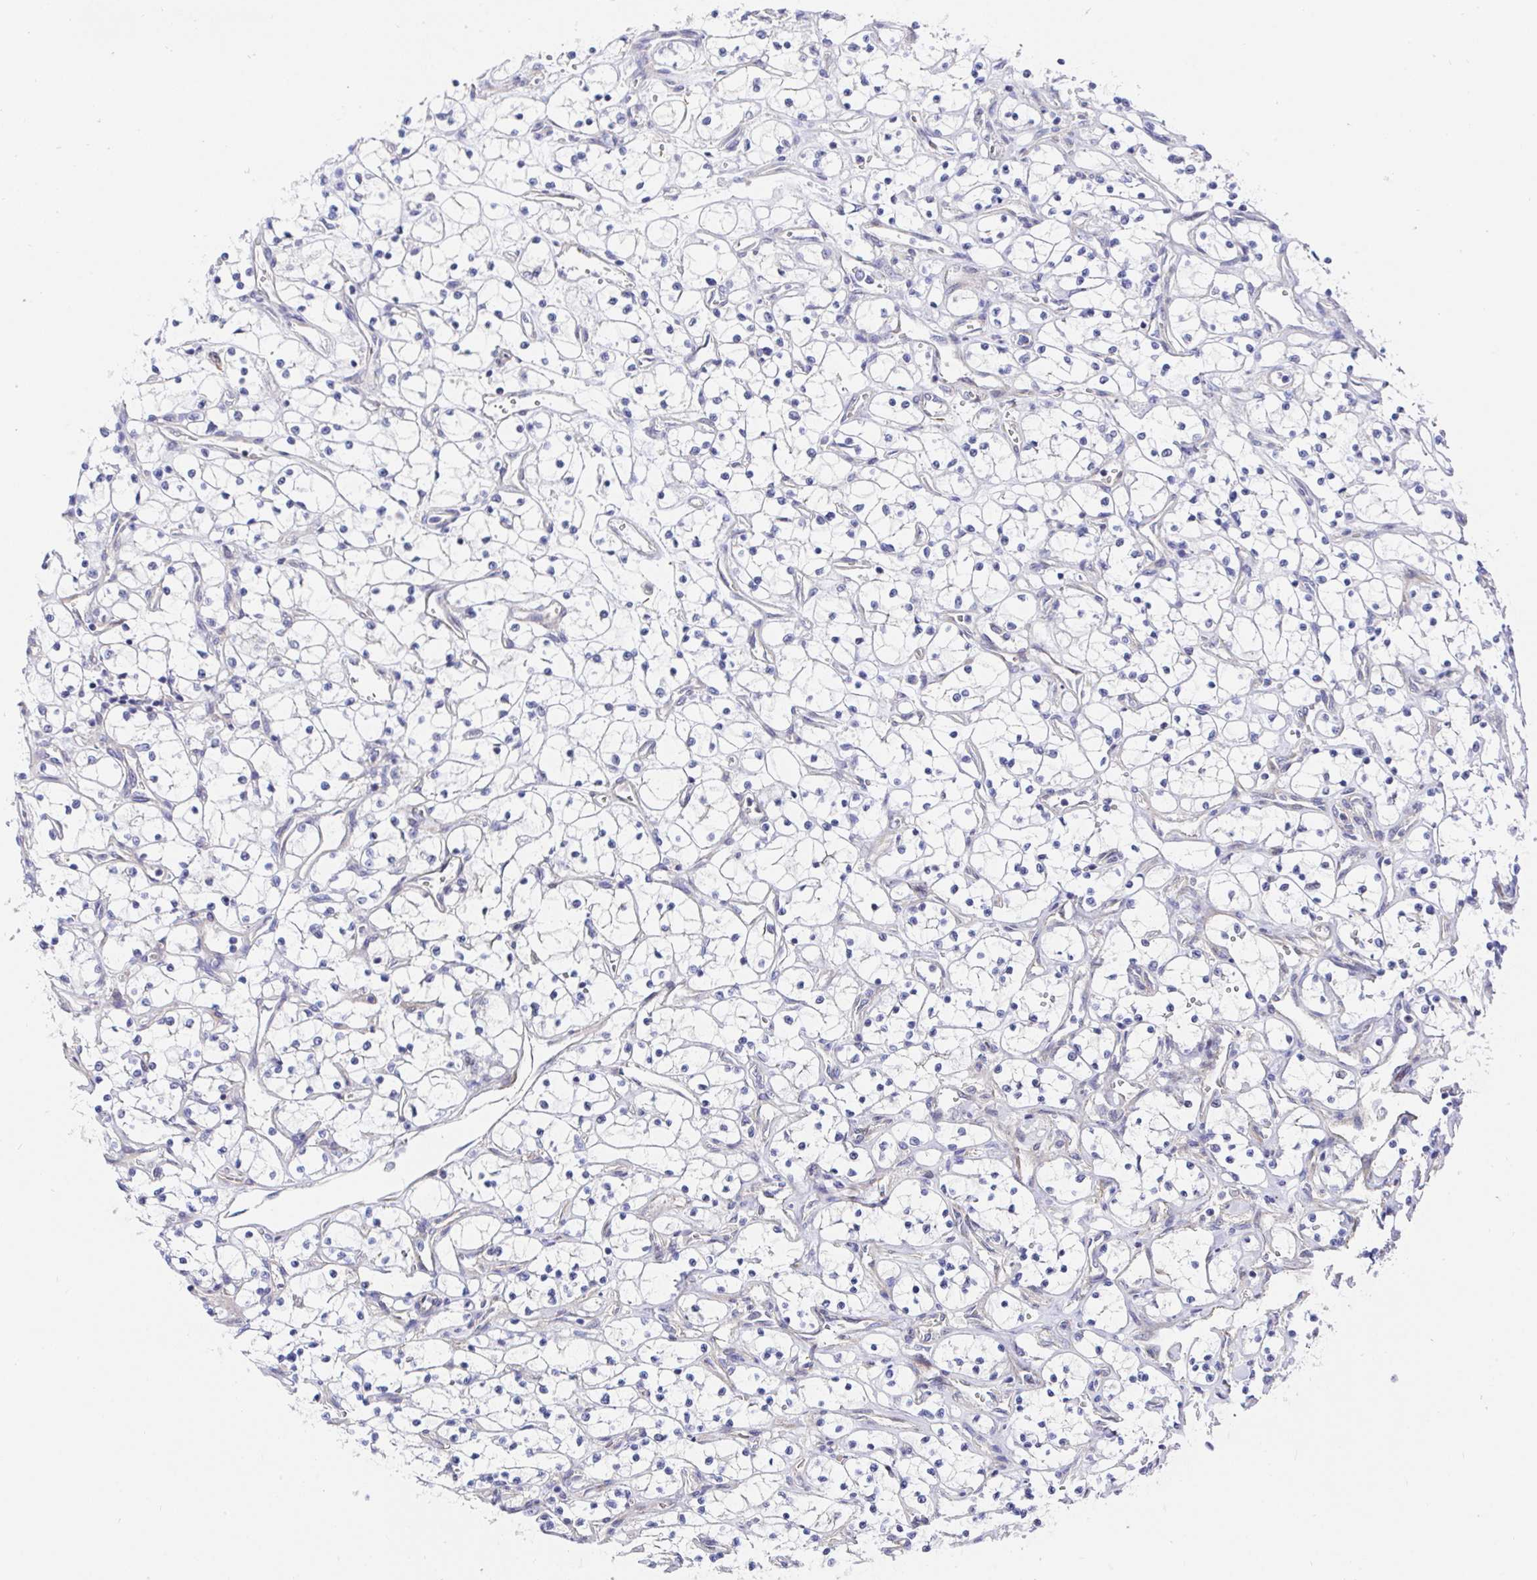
{"staining": {"intensity": "negative", "quantity": "none", "location": "none"}, "tissue": "renal cancer", "cell_type": "Tumor cells", "image_type": "cancer", "snomed": [{"axis": "morphology", "description": "Adenocarcinoma, NOS"}, {"axis": "topography", "description": "Kidney"}], "caption": "Immunohistochemistry of human renal cancer demonstrates no positivity in tumor cells.", "gene": "TIMELESS", "patient": {"sex": "female", "age": 69}}